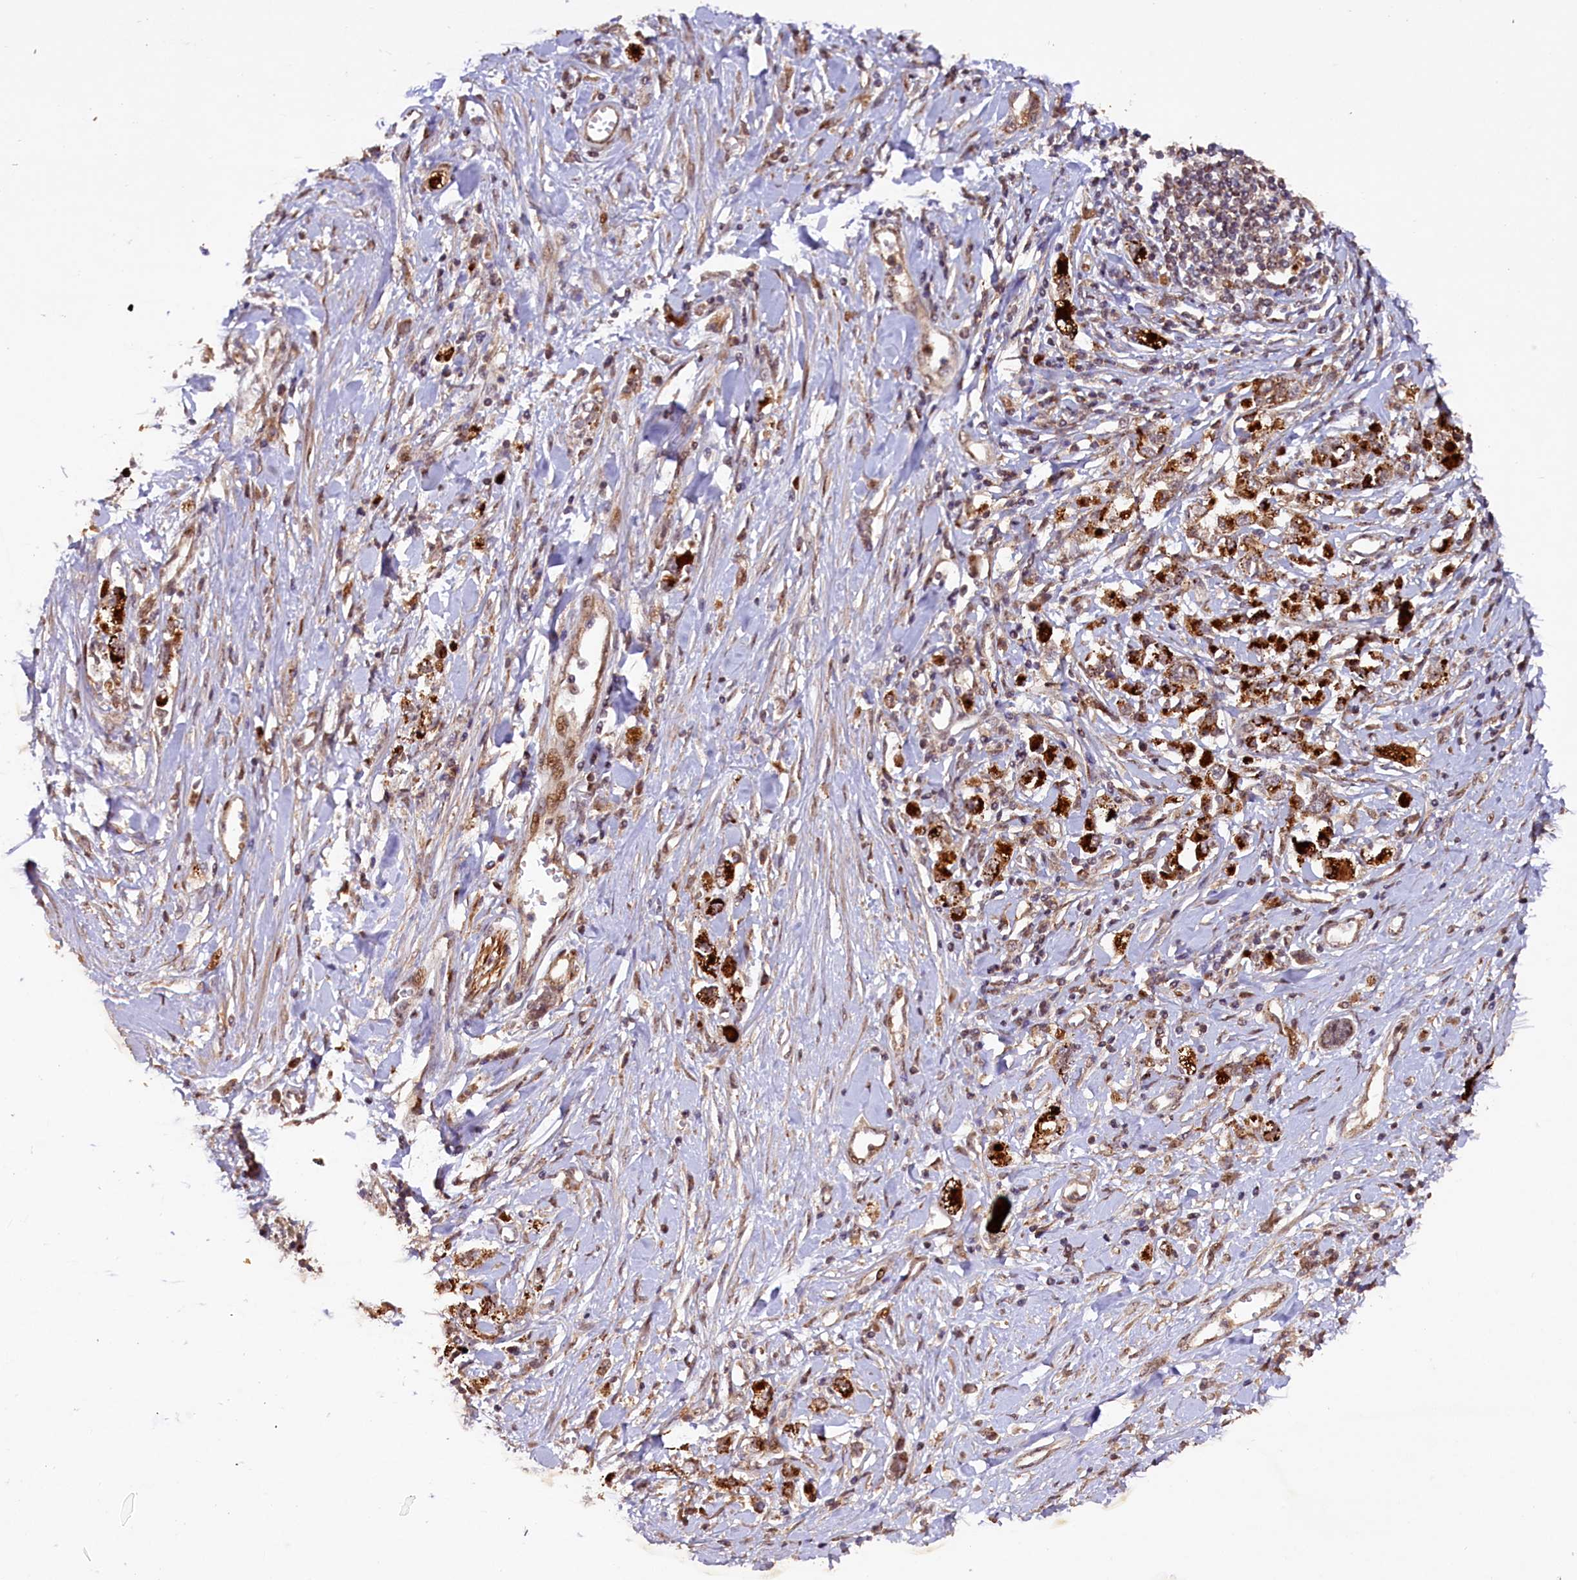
{"staining": {"intensity": "moderate", "quantity": ">75%", "location": "cytoplasmic/membranous,nuclear"}, "tissue": "stomach cancer", "cell_type": "Tumor cells", "image_type": "cancer", "snomed": [{"axis": "morphology", "description": "Adenocarcinoma, NOS"}, {"axis": "topography", "description": "Stomach"}], "caption": "Tumor cells reveal medium levels of moderate cytoplasmic/membranous and nuclear expression in approximately >75% of cells in stomach adenocarcinoma.", "gene": "SHPRH", "patient": {"sex": "female", "age": 76}}